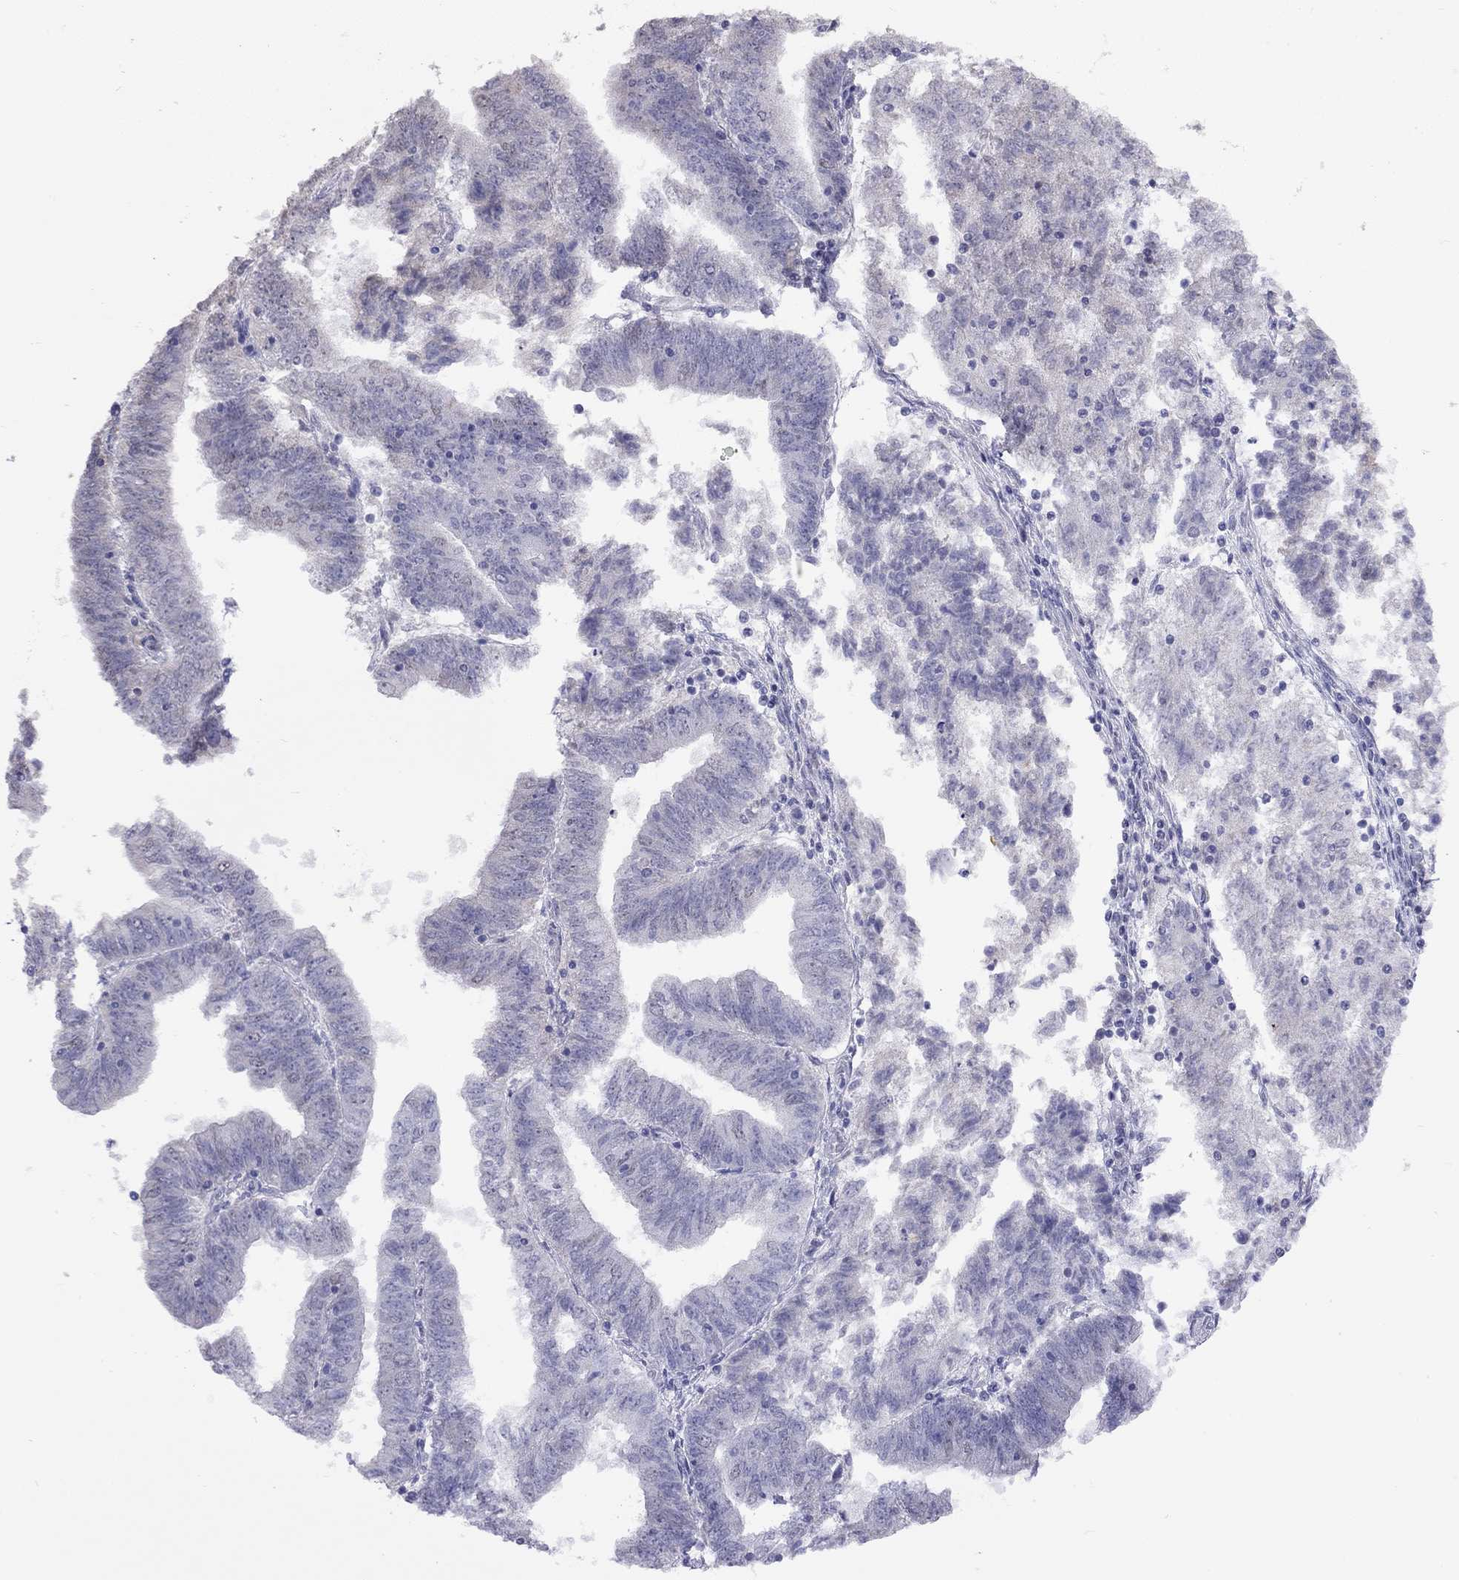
{"staining": {"intensity": "negative", "quantity": "none", "location": "none"}, "tissue": "endometrial cancer", "cell_type": "Tumor cells", "image_type": "cancer", "snomed": [{"axis": "morphology", "description": "Adenocarcinoma, NOS"}, {"axis": "topography", "description": "Endometrium"}], "caption": "Protein analysis of adenocarcinoma (endometrial) demonstrates no significant positivity in tumor cells.", "gene": "HES5", "patient": {"sex": "female", "age": 82}}